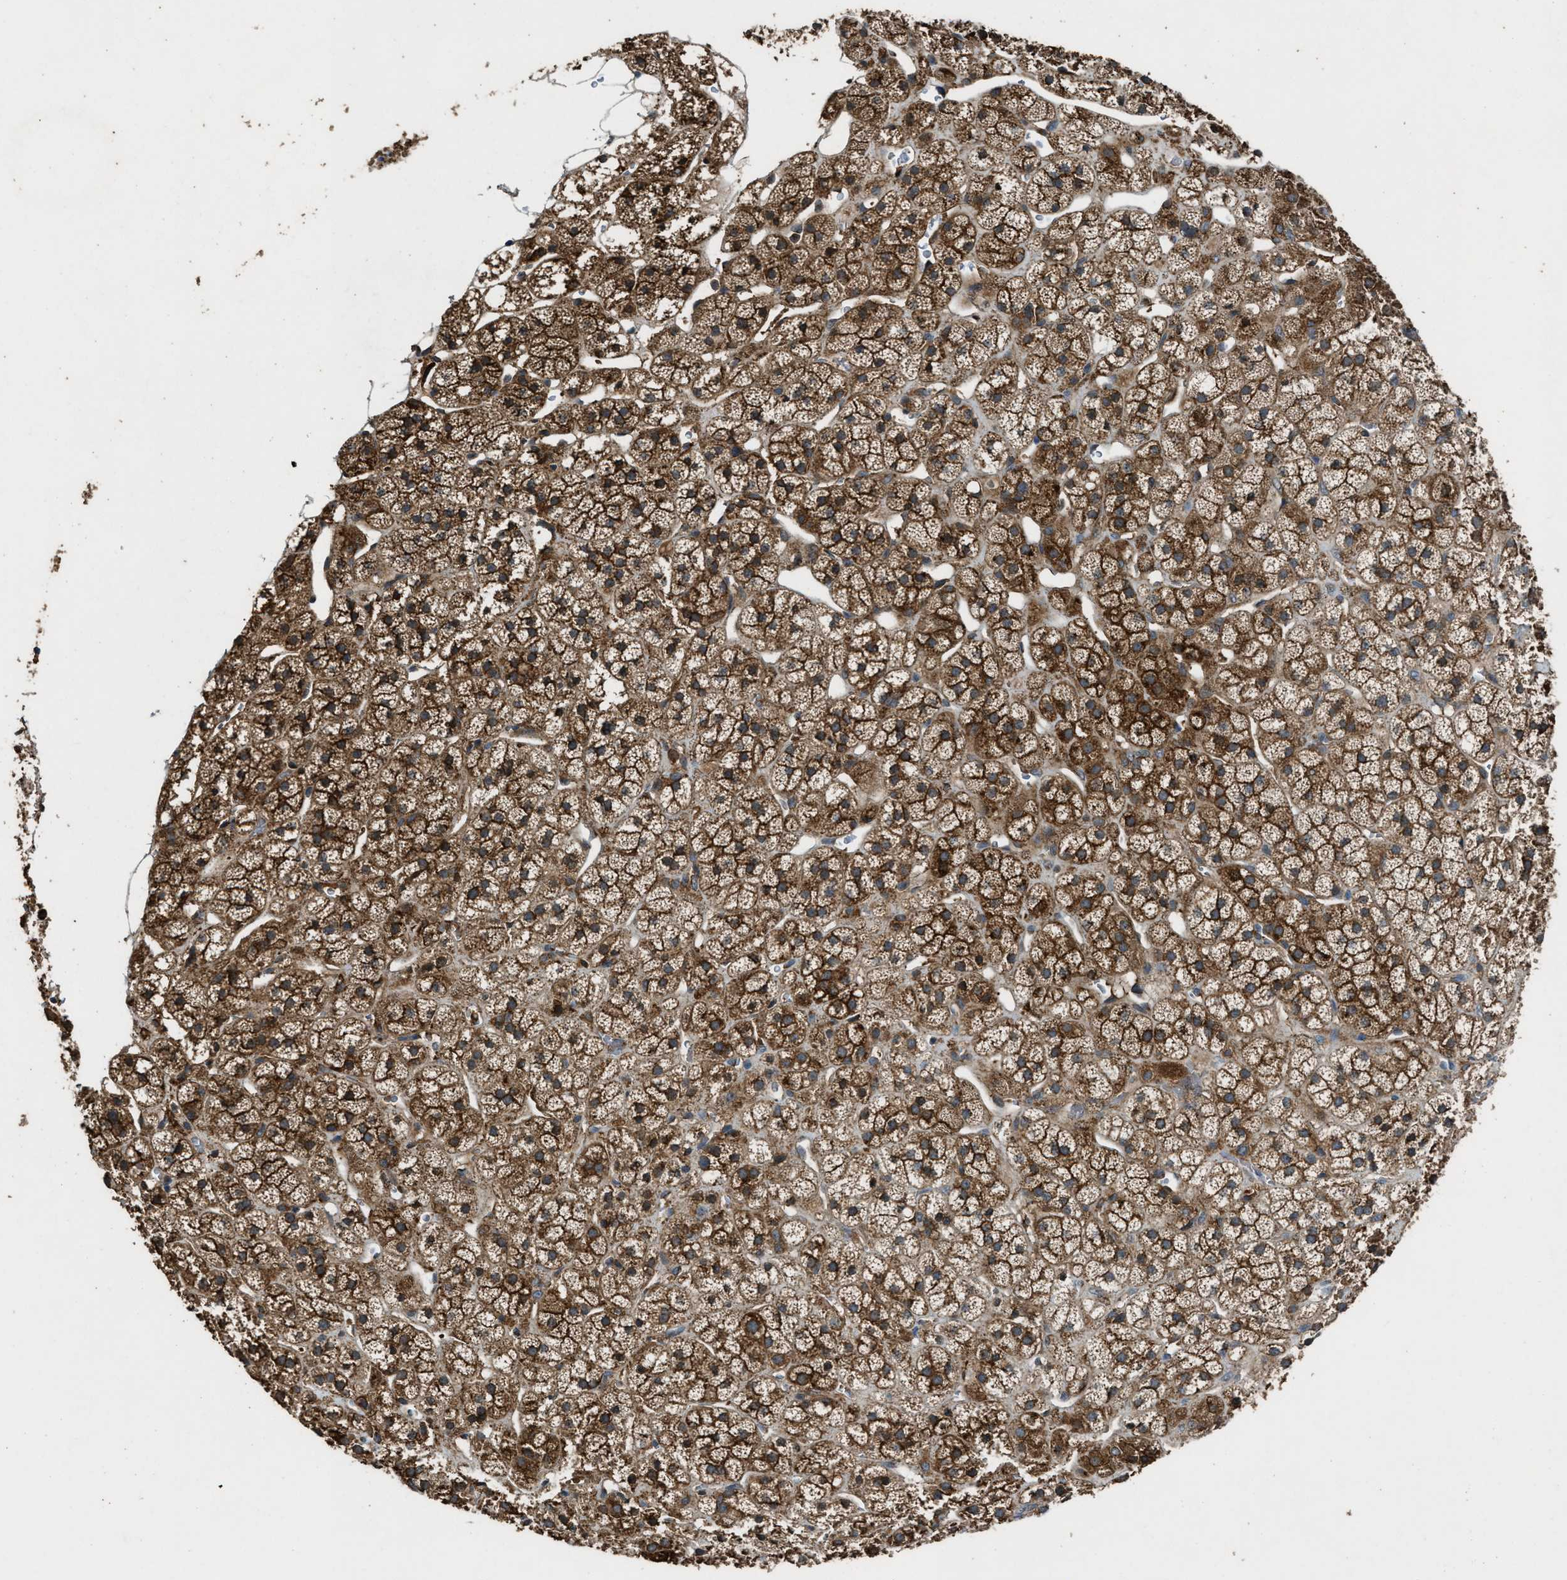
{"staining": {"intensity": "strong", "quantity": ">75%", "location": "cytoplasmic/membranous"}, "tissue": "adrenal gland", "cell_type": "Glandular cells", "image_type": "normal", "snomed": [{"axis": "morphology", "description": "Normal tissue, NOS"}, {"axis": "topography", "description": "Adrenal gland"}], "caption": "IHC image of benign adrenal gland stained for a protein (brown), which displays high levels of strong cytoplasmic/membranous expression in about >75% of glandular cells.", "gene": "MAP3K8", "patient": {"sex": "male", "age": 56}}